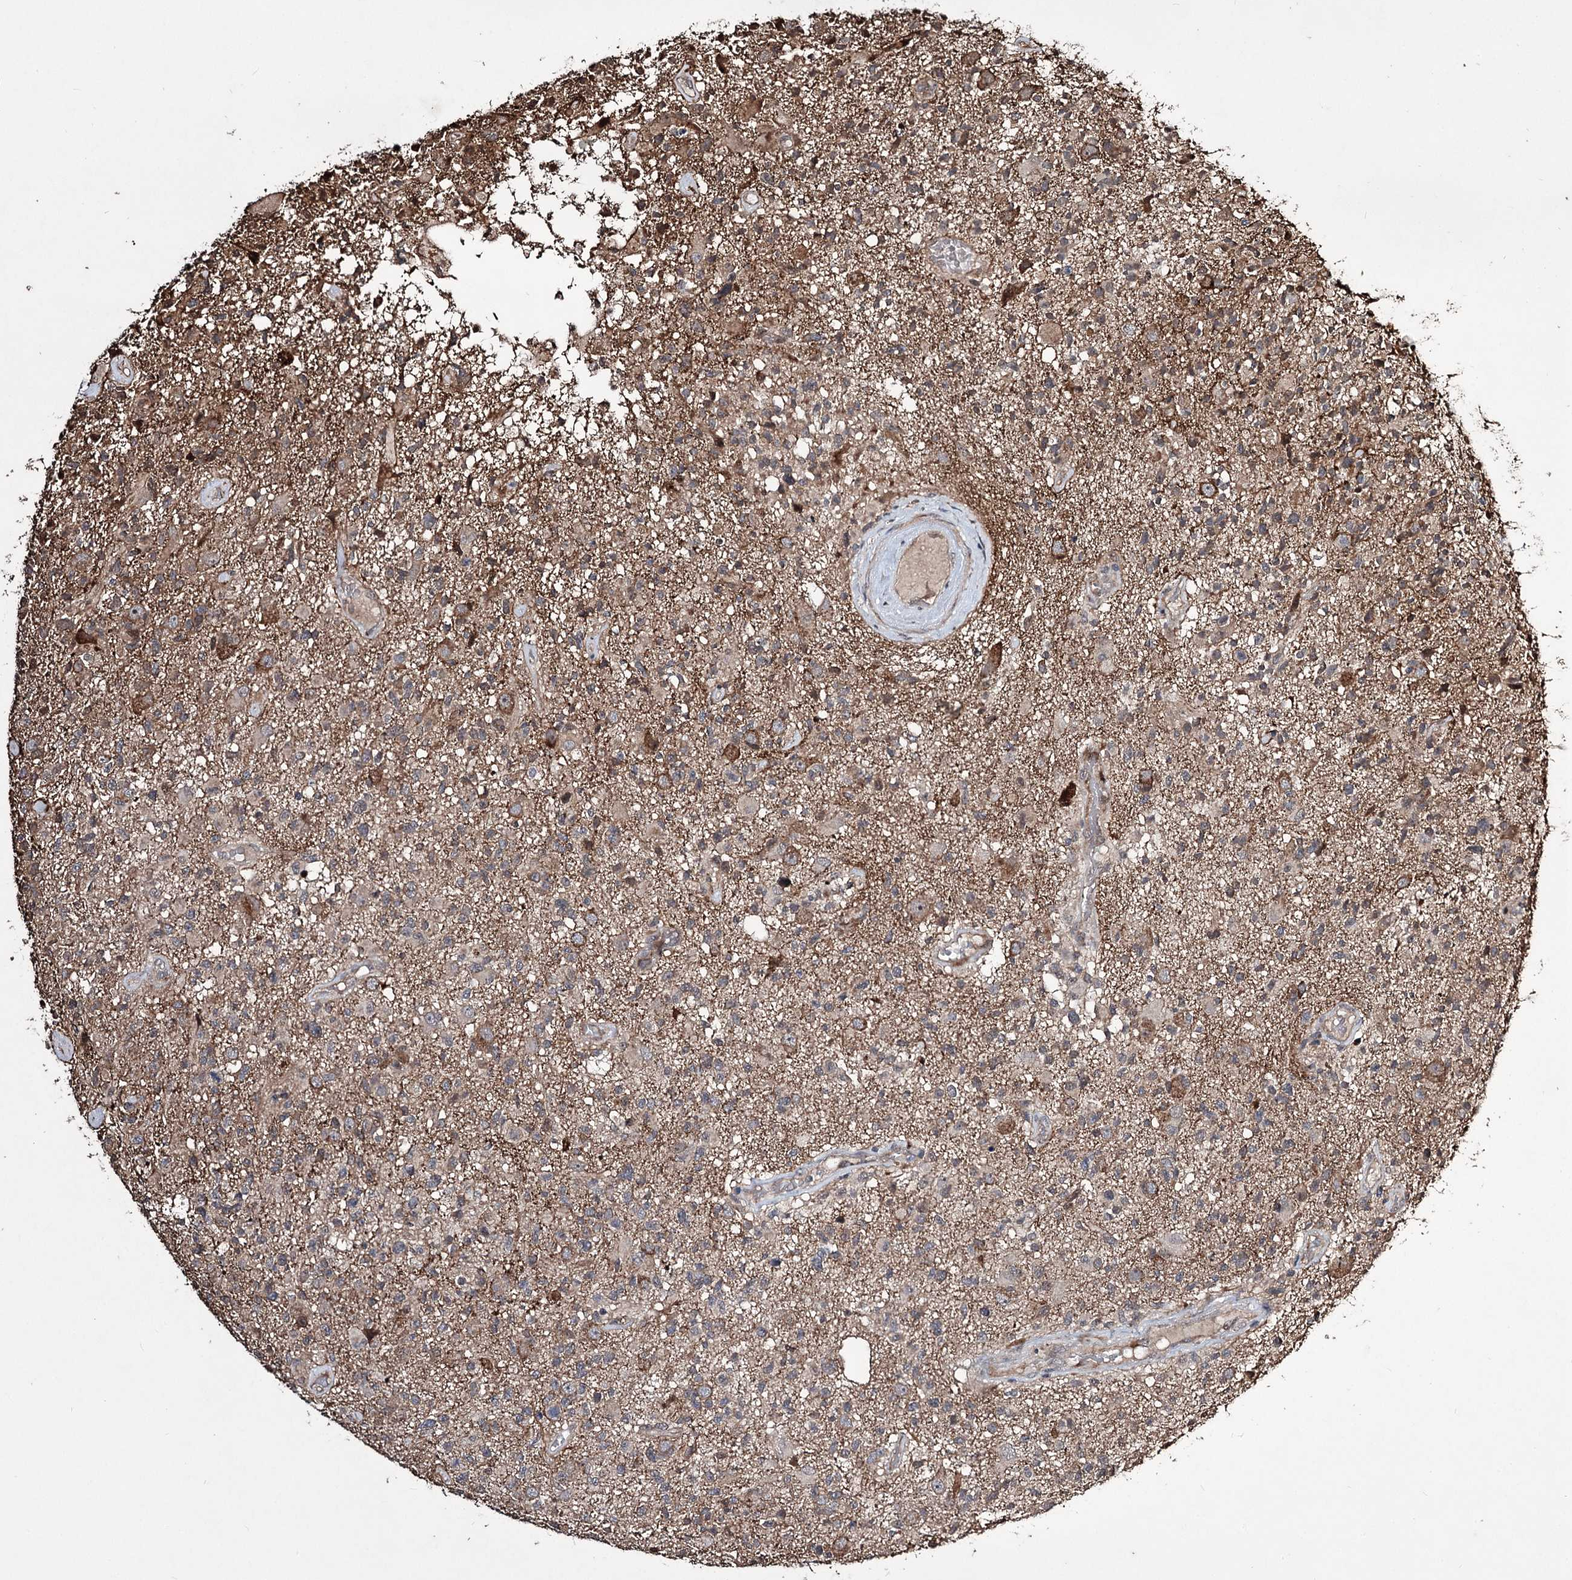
{"staining": {"intensity": "negative", "quantity": "none", "location": "none"}, "tissue": "glioma", "cell_type": "Tumor cells", "image_type": "cancer", "snomed": [{"axis": "morphology", "description": "Glioma, malignant, High grade"}, {"axis": "morphology", "description": "Glioblastoma, NOS"}, {"axis": "topography", "description": "Brain"}], "caption": "Tumor cells show no significant staining in glioma.", "gene": "CPNE8", "patient": {"sex": "male", "age": 60}}